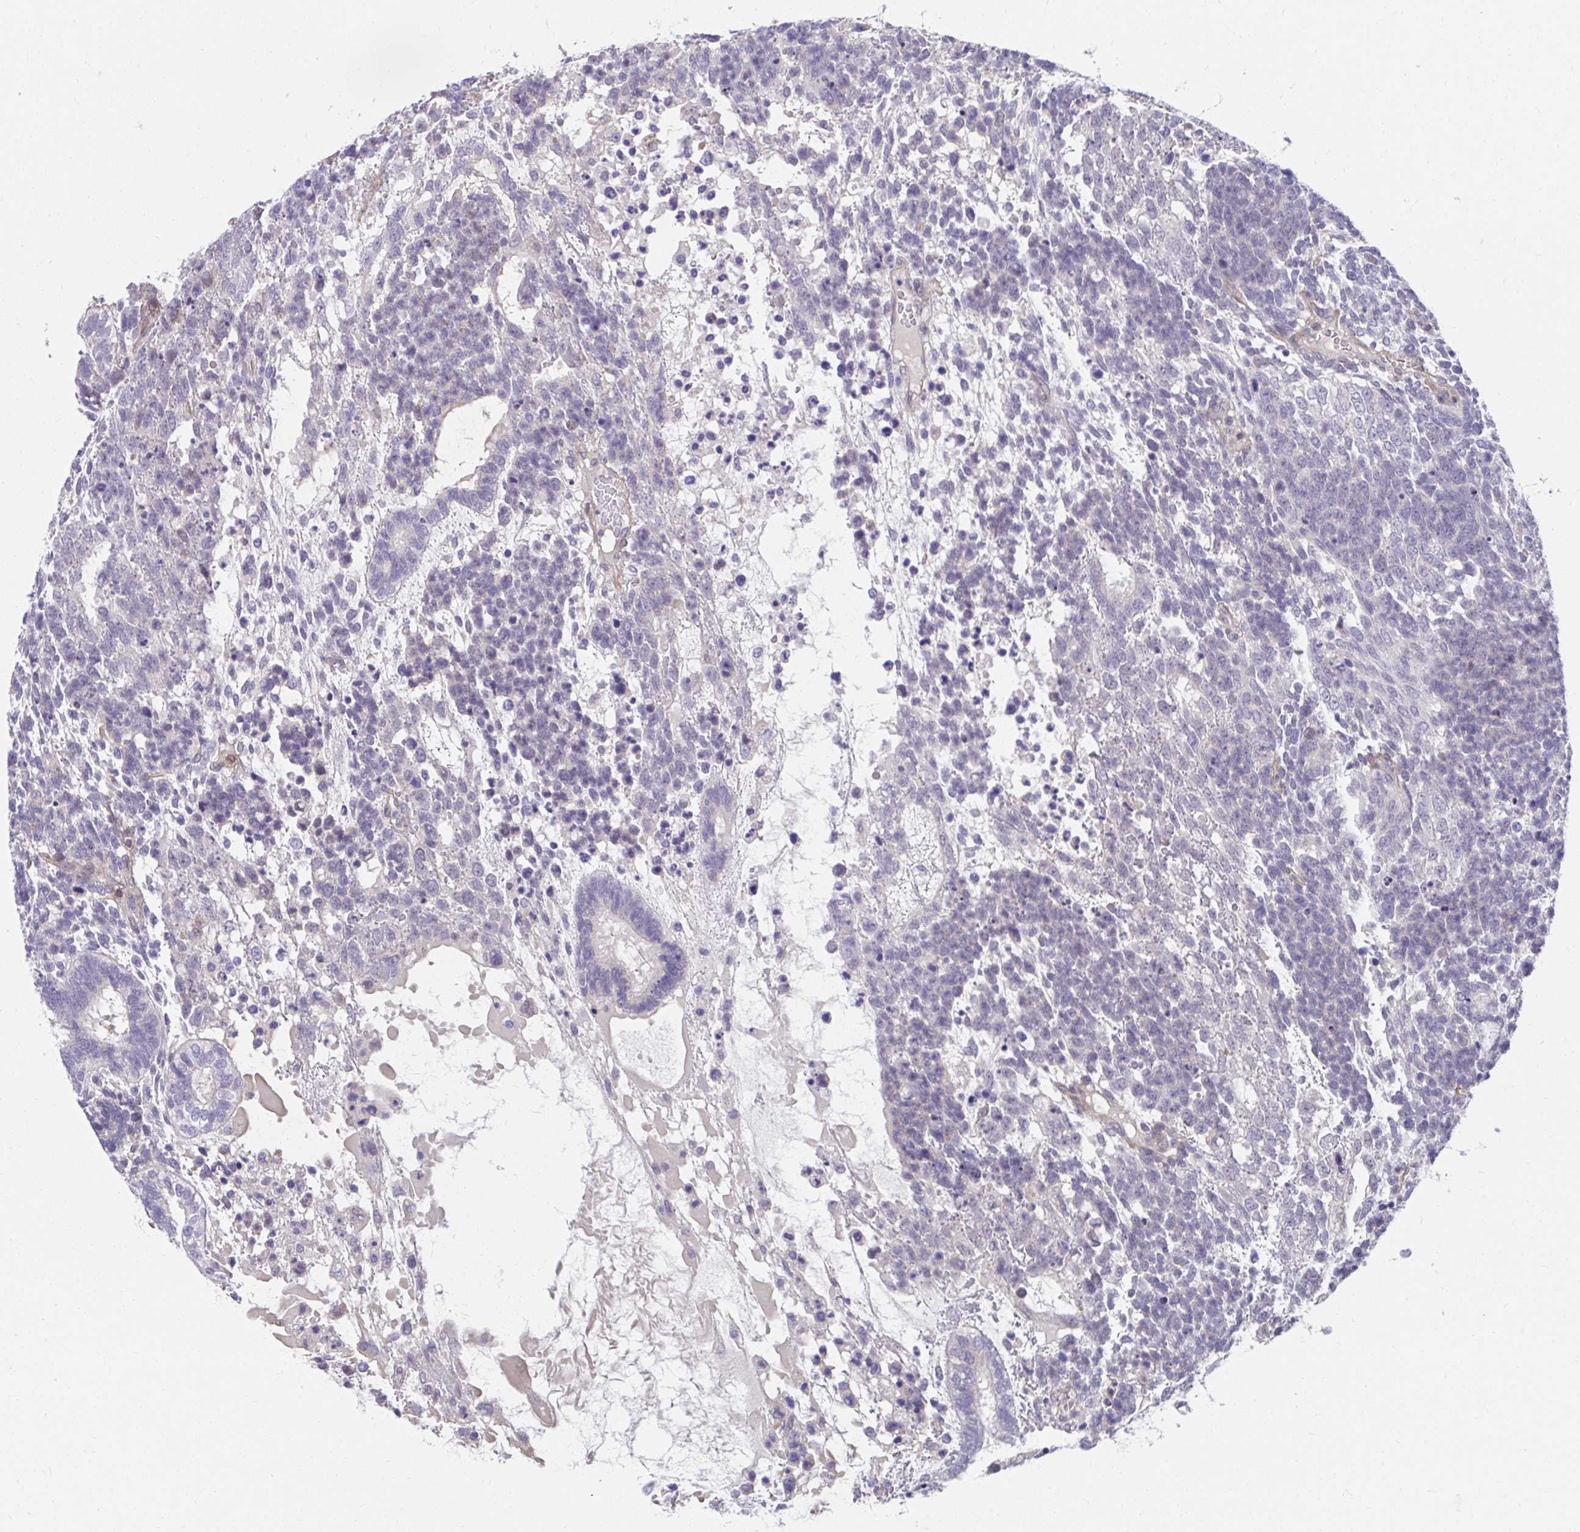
{"staining": {"intensity": "negative", "quantity": "none", "location": "none"}, "tissue": "testis cancer", "cell_type": "Tumor cells", "image_type": "cancer", "snomed": [{"axis": "morphology", "description": "Carcinoma, Embryonal, NOS"}, {"axis": "topography", "description": "Testis"}], "caption": "This histopathology image is of testis cancer (embryonal carcinoma) stained with immunohistochemistry to label a protein in brown with the nuclei are counter-stained blue. There is no positivity in tumor cells.", "gene": "SLAMF7", "patient": {"sex": "male", "age": 23}}